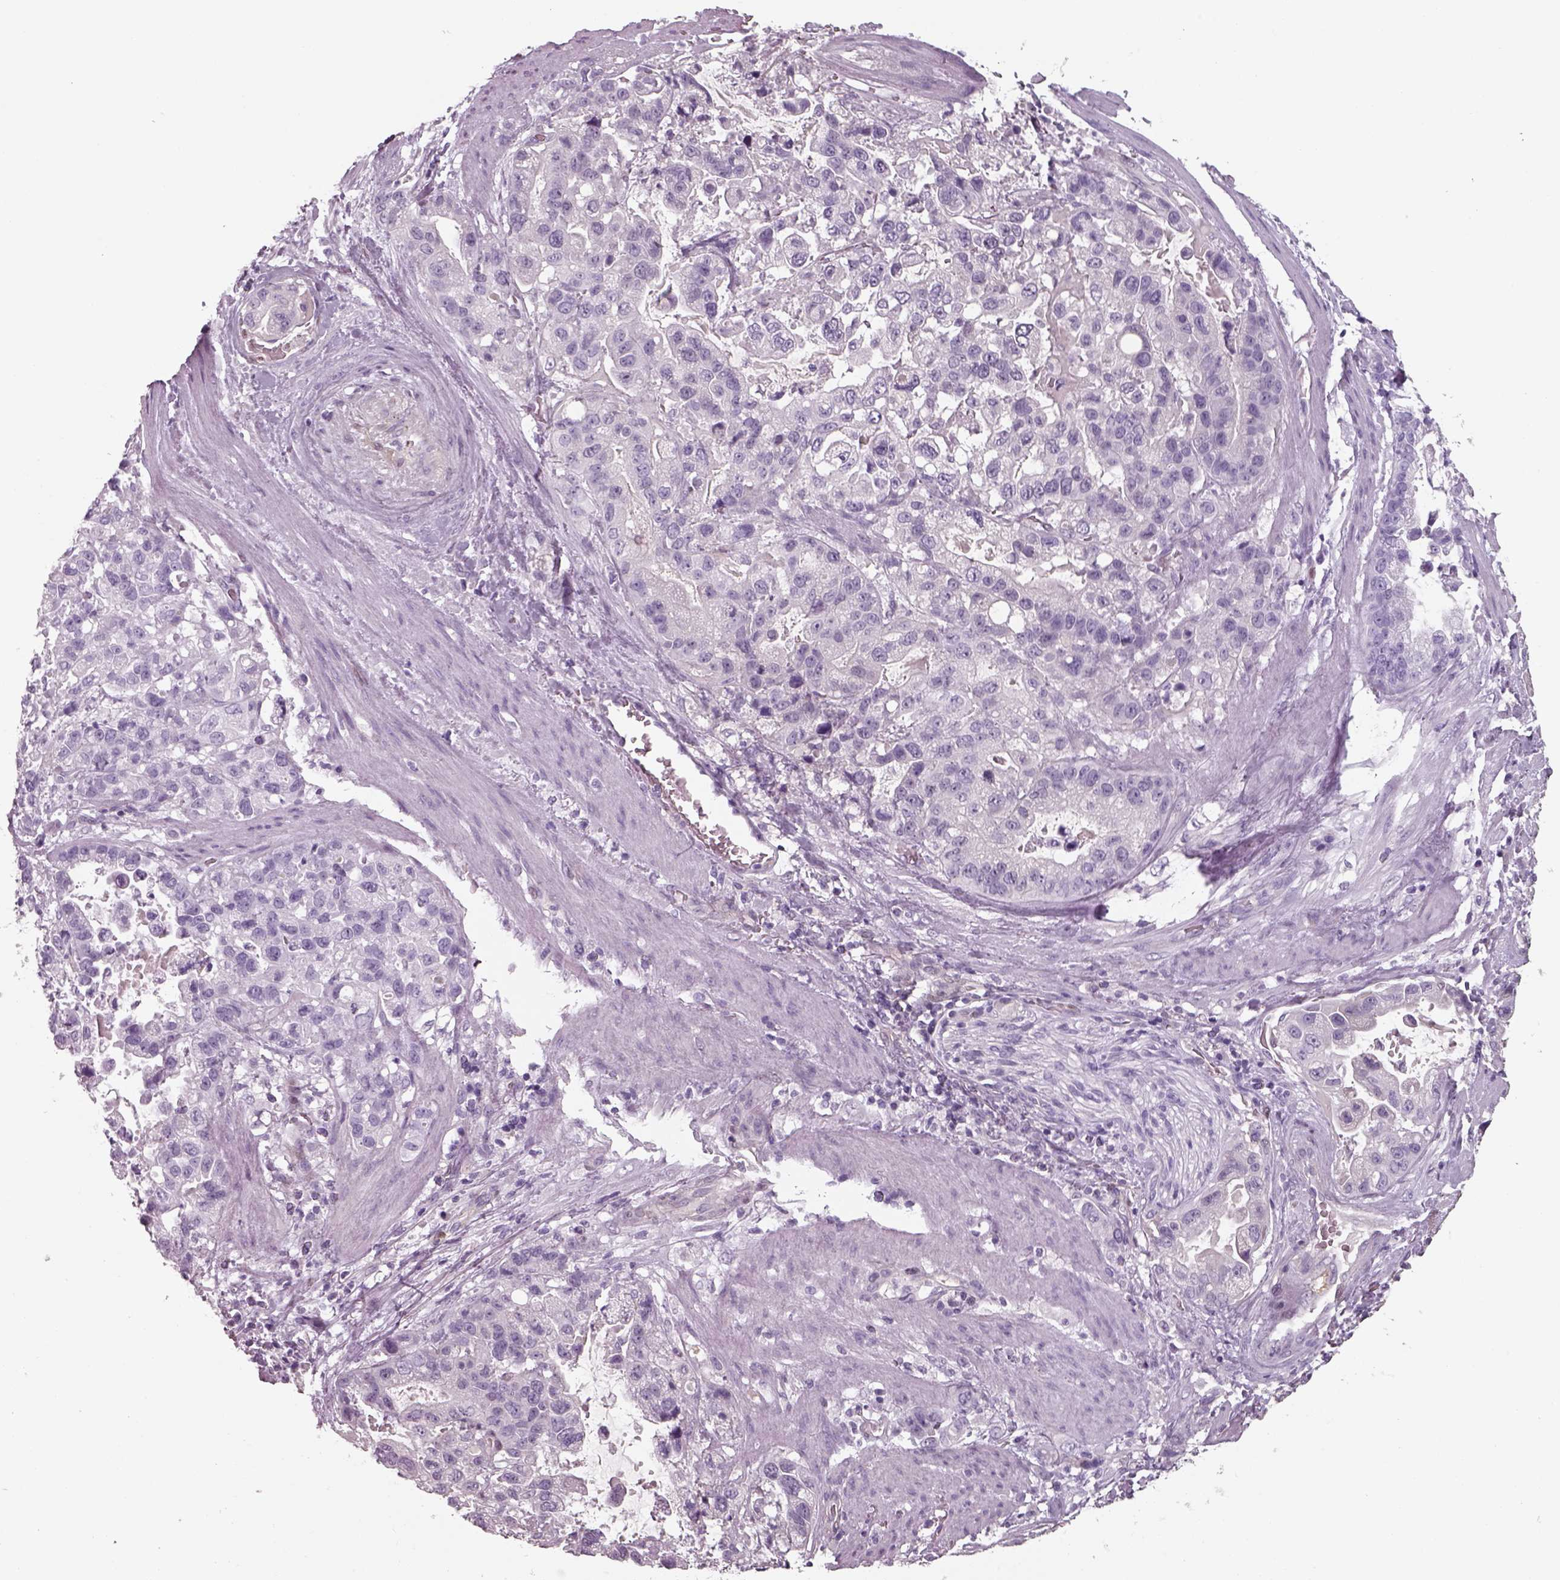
{"staining": {"intensity": "negative", "quantity": "none", "location": "none"}, "tissue": "stomach cancer", "cell_type": "Tumor cells", "image_type": "cancer", "snomed": [{"axis": "morphology", "description": "Adenocarcinoma, NOS"}, {"axis": "topography", "description": "Stomach"}], "caption": "Immunohistochemistry image of neoplastic tissue: human adenocarcinoma (stomach) stained with DAB exhibits no significant protein expression in tumor cells.", "gene": "ISYNA1", "patient": {"sex": "male", "age": 59}}